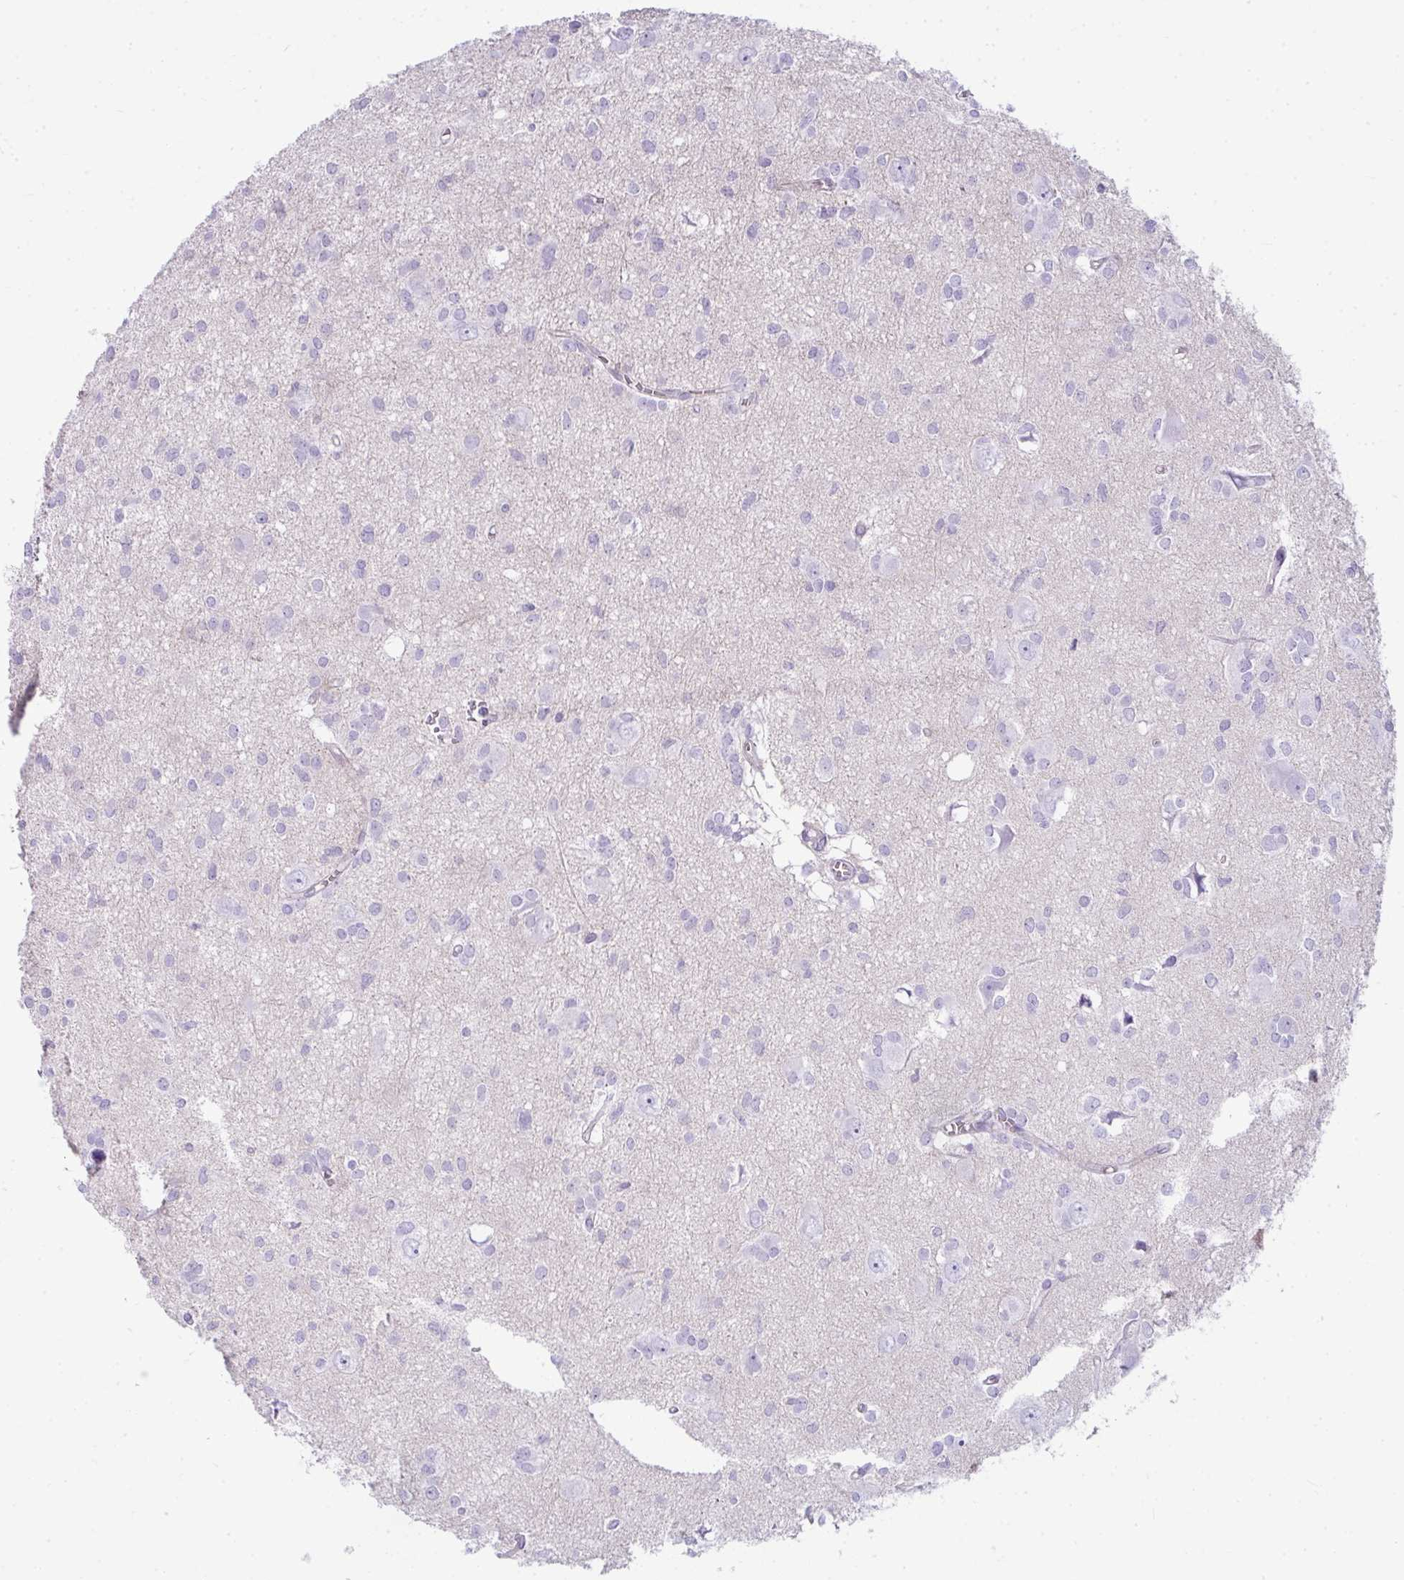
{"staining": {"intensity": "negative", "quantity": "none", "location": "none"}, "tissue": "glioma", "cell_type": "Tumor cells", "image_type": "cancer", "snomed": [{"axis": "morphology", "description": "Glioma, malignant, High grade"}, {"axis": "topography", "description": "Brain"}], "caption": "There is no significant positivity in tumor cells of malignant glioma (high-grade).", "gene": "RASL10A", "patient": {"sex": "male", "age": 23}}